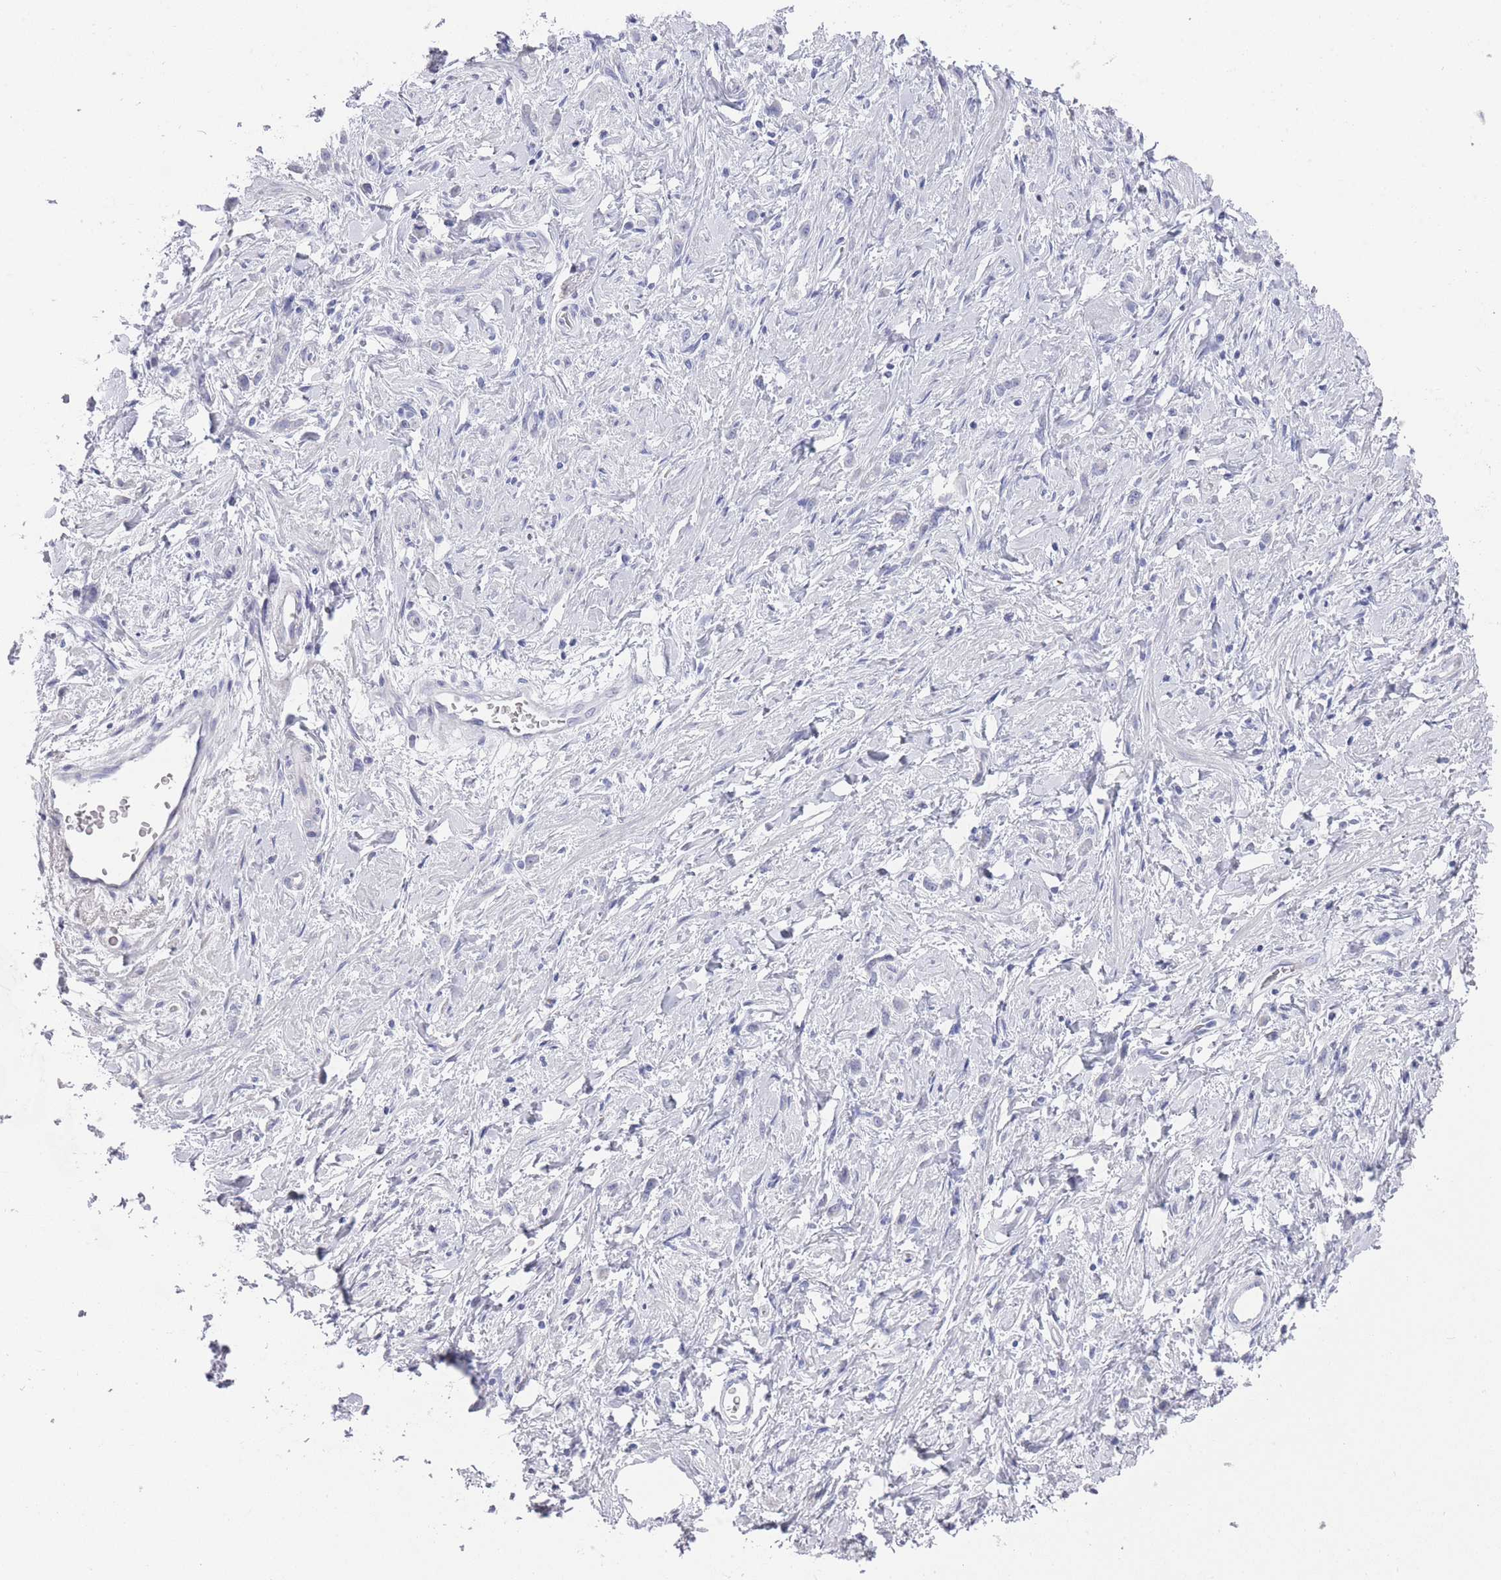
{"staining": {"intensity": "negative", "quantity": "none", "location": "none"}, "tissue": "stomach cancer", "cell_type": "Tumor cells", "image_type": "cancer", "snomed": [{"axis": "morphology", "description": "Adenocarcinoma, NOS"}, {"axis": "topography", "description": "Stomach"}], "caption": "Stomach adenocarcinoma was stained to show a protein in brown. There is no significant expression in tumor cells. (DAB immunohistochemistry with hematoxylin counter stain).", "gene": "RAB2B", "patient": {"sex": "female", "age": 60}}